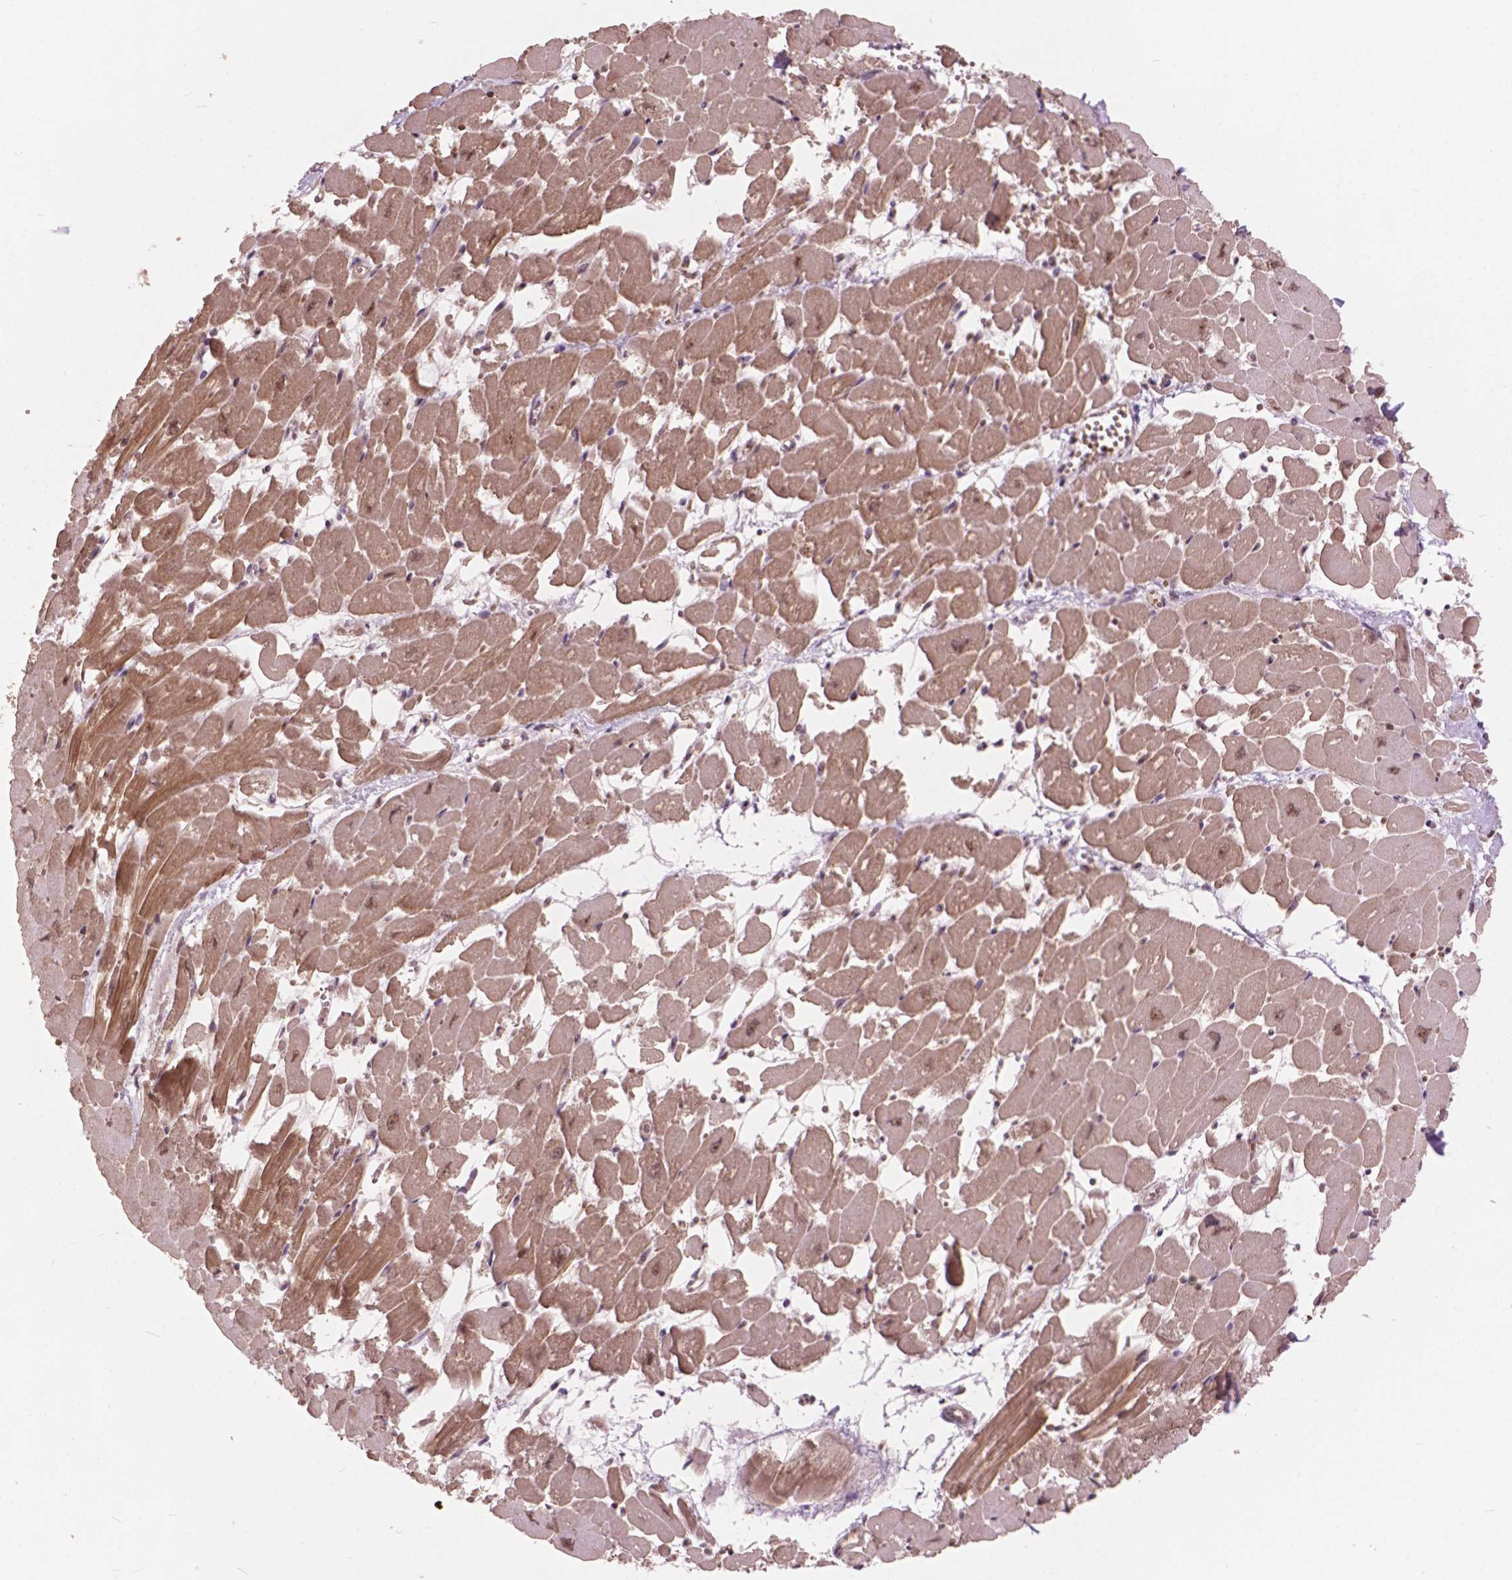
{"staining": {"intensity": "moderate", "quantity": ">75%", "location": "cytoplasmic/membranous,nuclear"}, "tissue": "heart muscle", "cell_type": "Cardiomyocytes", "image_type": "normal", "snomed": [{"axis": "morphology", "description": "Normal tissue, NOS"}, {"axis": "topography", "description": "Heart"}], "caption": "Normal heart muscle demonstrates moderate cytoplasmic/membranous,nuclear positivity in approximately >75% of cardiomyocytes.", "gene": "ANP32A", "patient": {"sex": "female", "age": 52}}